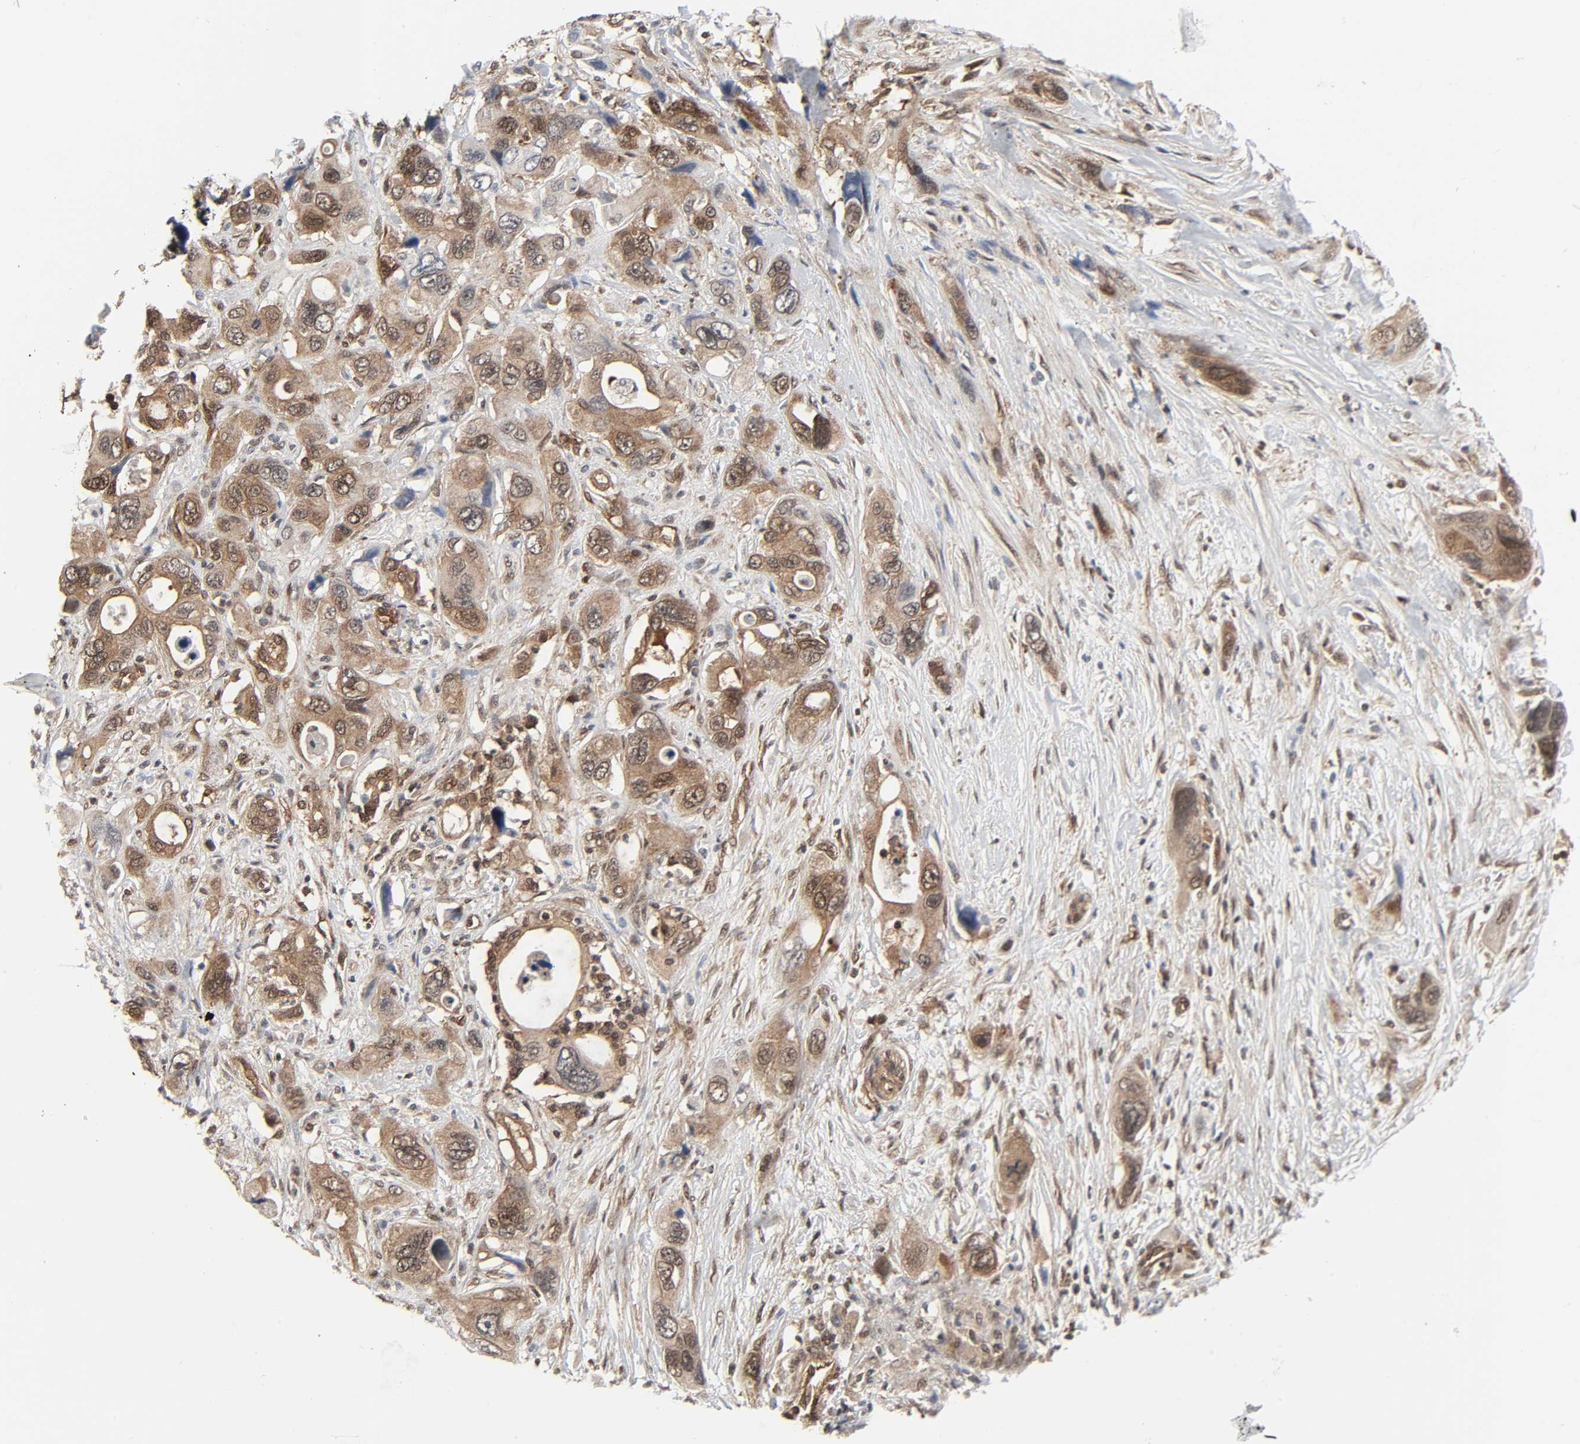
{"staining": {"intensity": "moderate", "quantity": ">75%", "location": "cytoplasmic/membranous,nuclear"}, "tissue": "pancreatic cancer", "cell_type": "Tumor cells", "image_type": "cancer", "snomed": [{"axis": "morphology", "description": "Adenocarcinoma, NOS"}, {"axis": "topography", "description": "Pancreas"}], "caption": "DAB (3,3'-diaminobenzidine) immunohistochemical staining of pancreatic cancer (adenocarcinoma) reveals moderate cytoplasmic/membranous and nuclear protein expression in about >75% of tumor cells. (brown staining indicates protein expression, while blue staining denotes nuclei).", "gene": "GSK3A", "patient": {"sex": "male", "age": 46}}